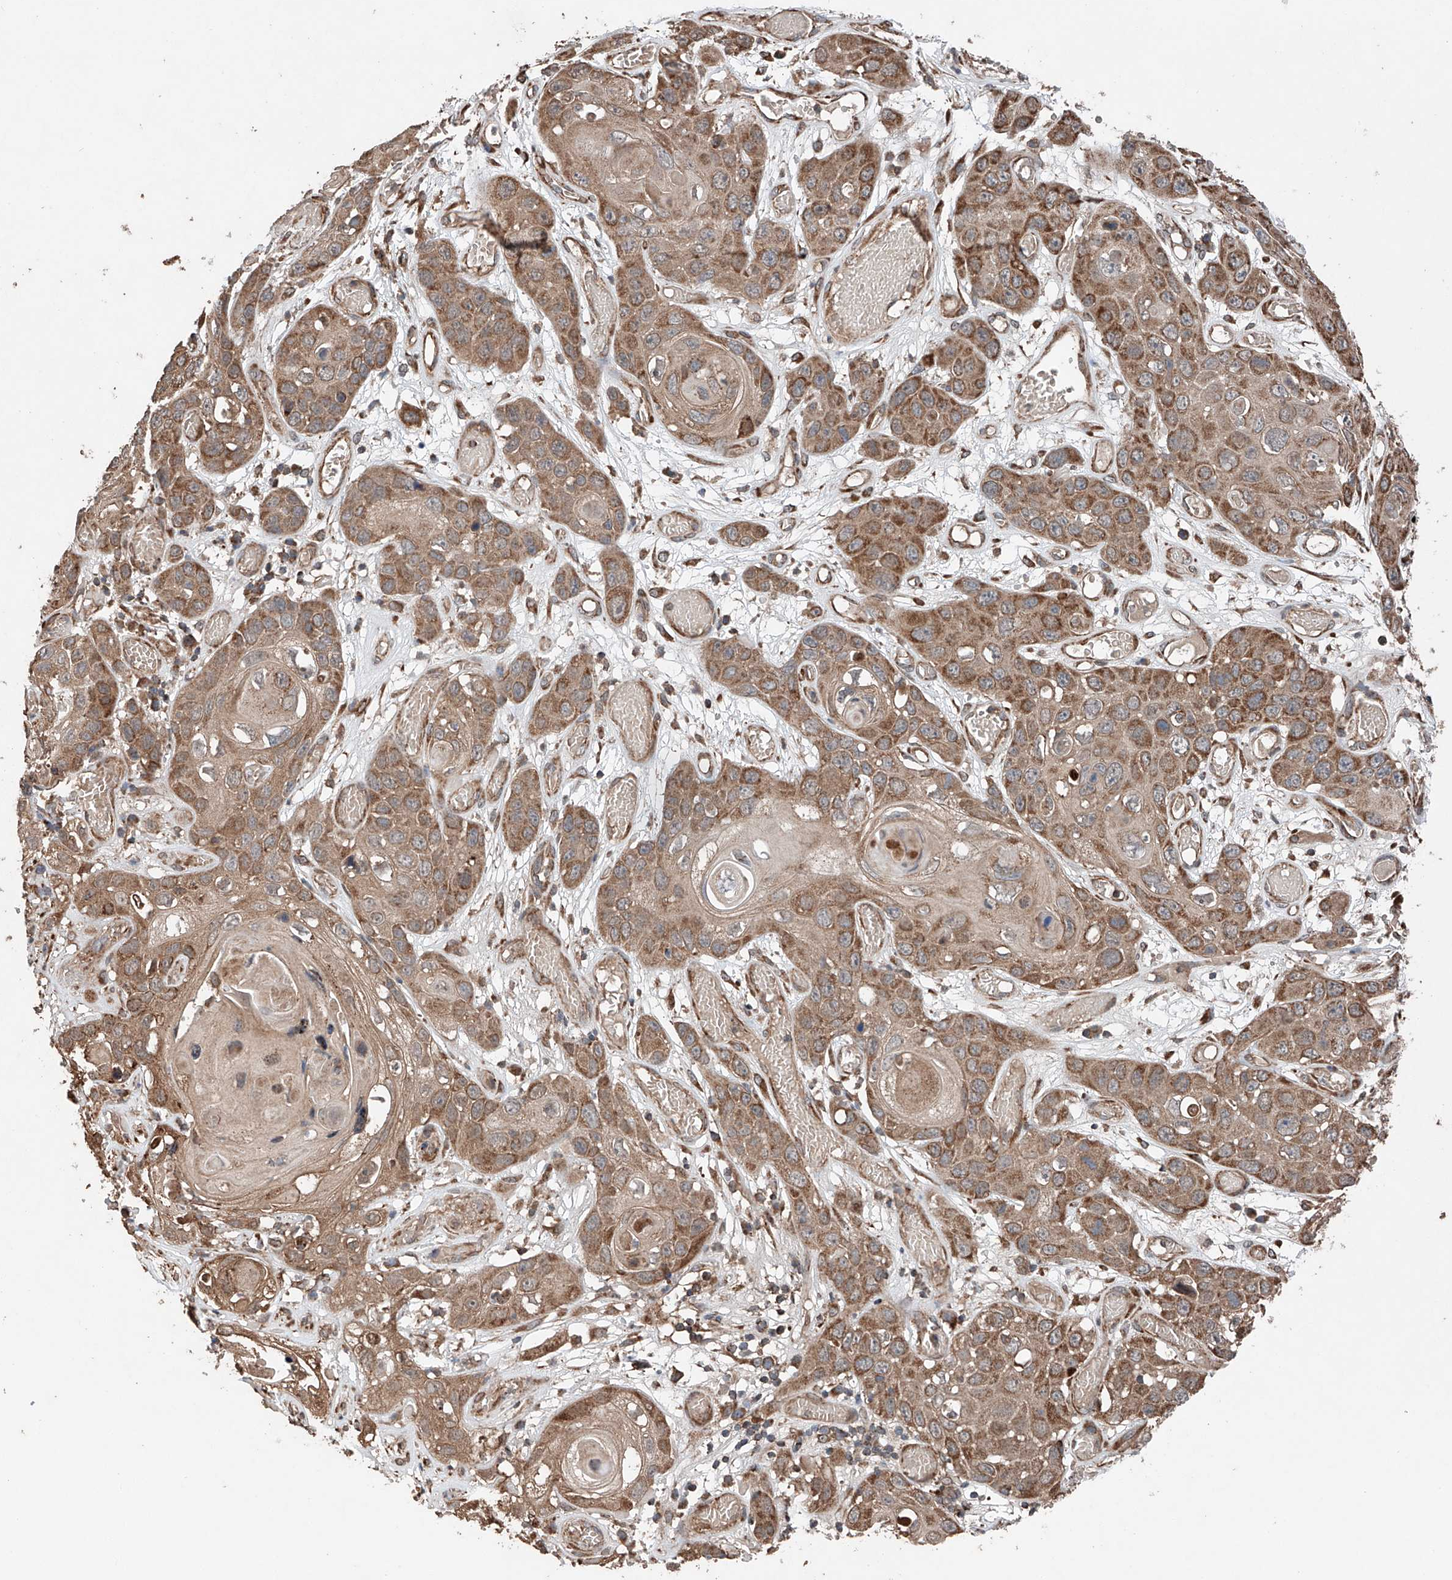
{"staining": {"intensity": "strong", "quantity": "25%-75%", "location": "cytoplasmic/membranous"}, "tissue": "skin cancer", "cell_type": "Tumor cells", "image_type": "cancer", "snomed": [{"axis": "morphology", "description": "Squamous cell carcinoma, NOS"}, {"axis": "topography", "description": "Skin"}], "caption": "Squamous cell carcinoma (skin) stained with a protein marker exhibits strong staining in tumor cells.", "gene": "AP4B1", "patient": {"sex": "male", "age": 55}}